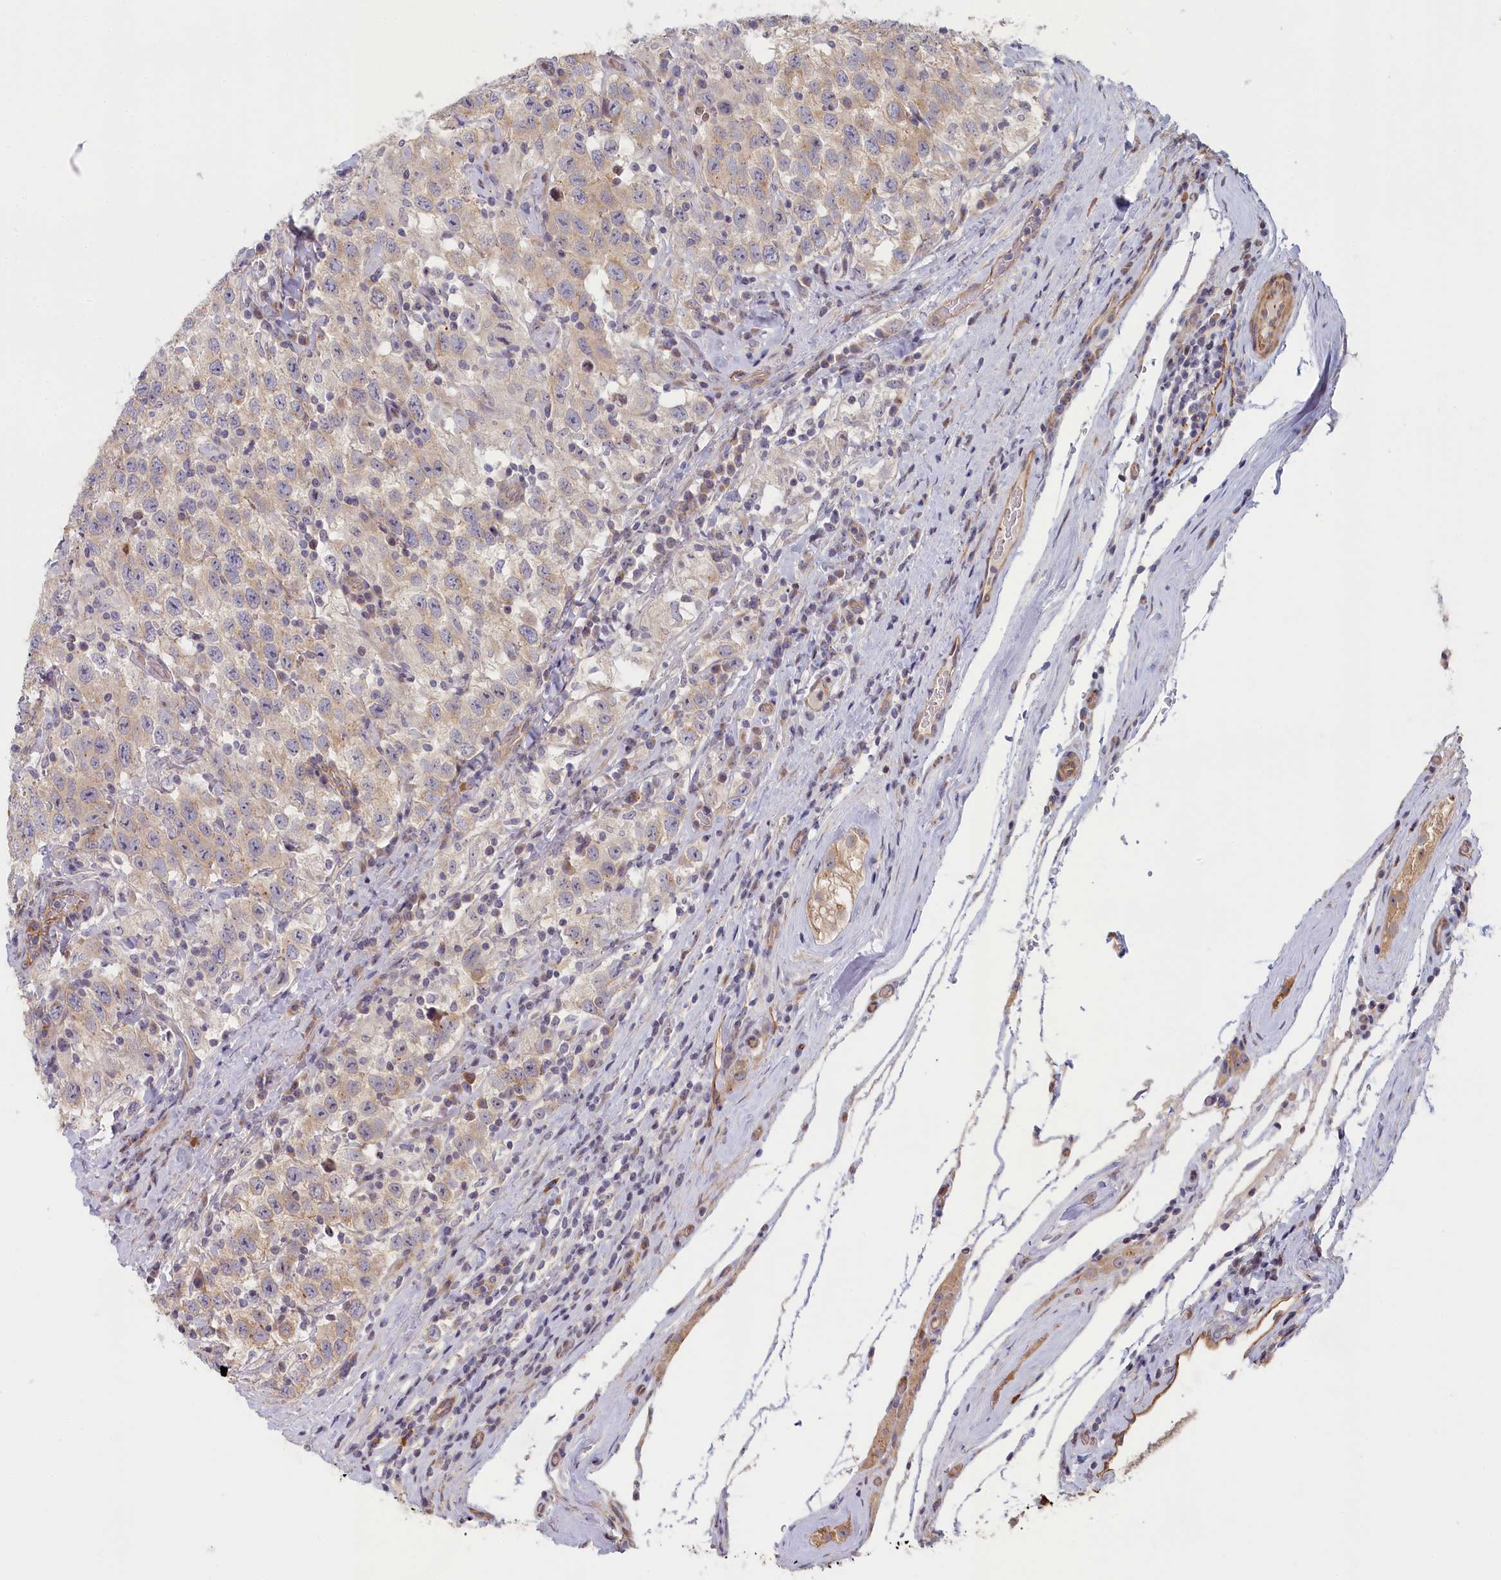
{"staining": {"intensity": "weak", "quantity": "<25%", "location": "cytoplasmic/membranous"}, "tissue": "testis cancer", "cell_type": "Tumor cells", "image_type": "cancer", "snomed": [{"axis": "morphology", "description": "Seminoma, NOS"}, {"axis": "topography", "description": "Testis"}], "caption": "Tumor cells are negative for brown protein staining in seminoma (testis).", "gene": "INTS4", "patient": {"sex": "male", "age": 41}}